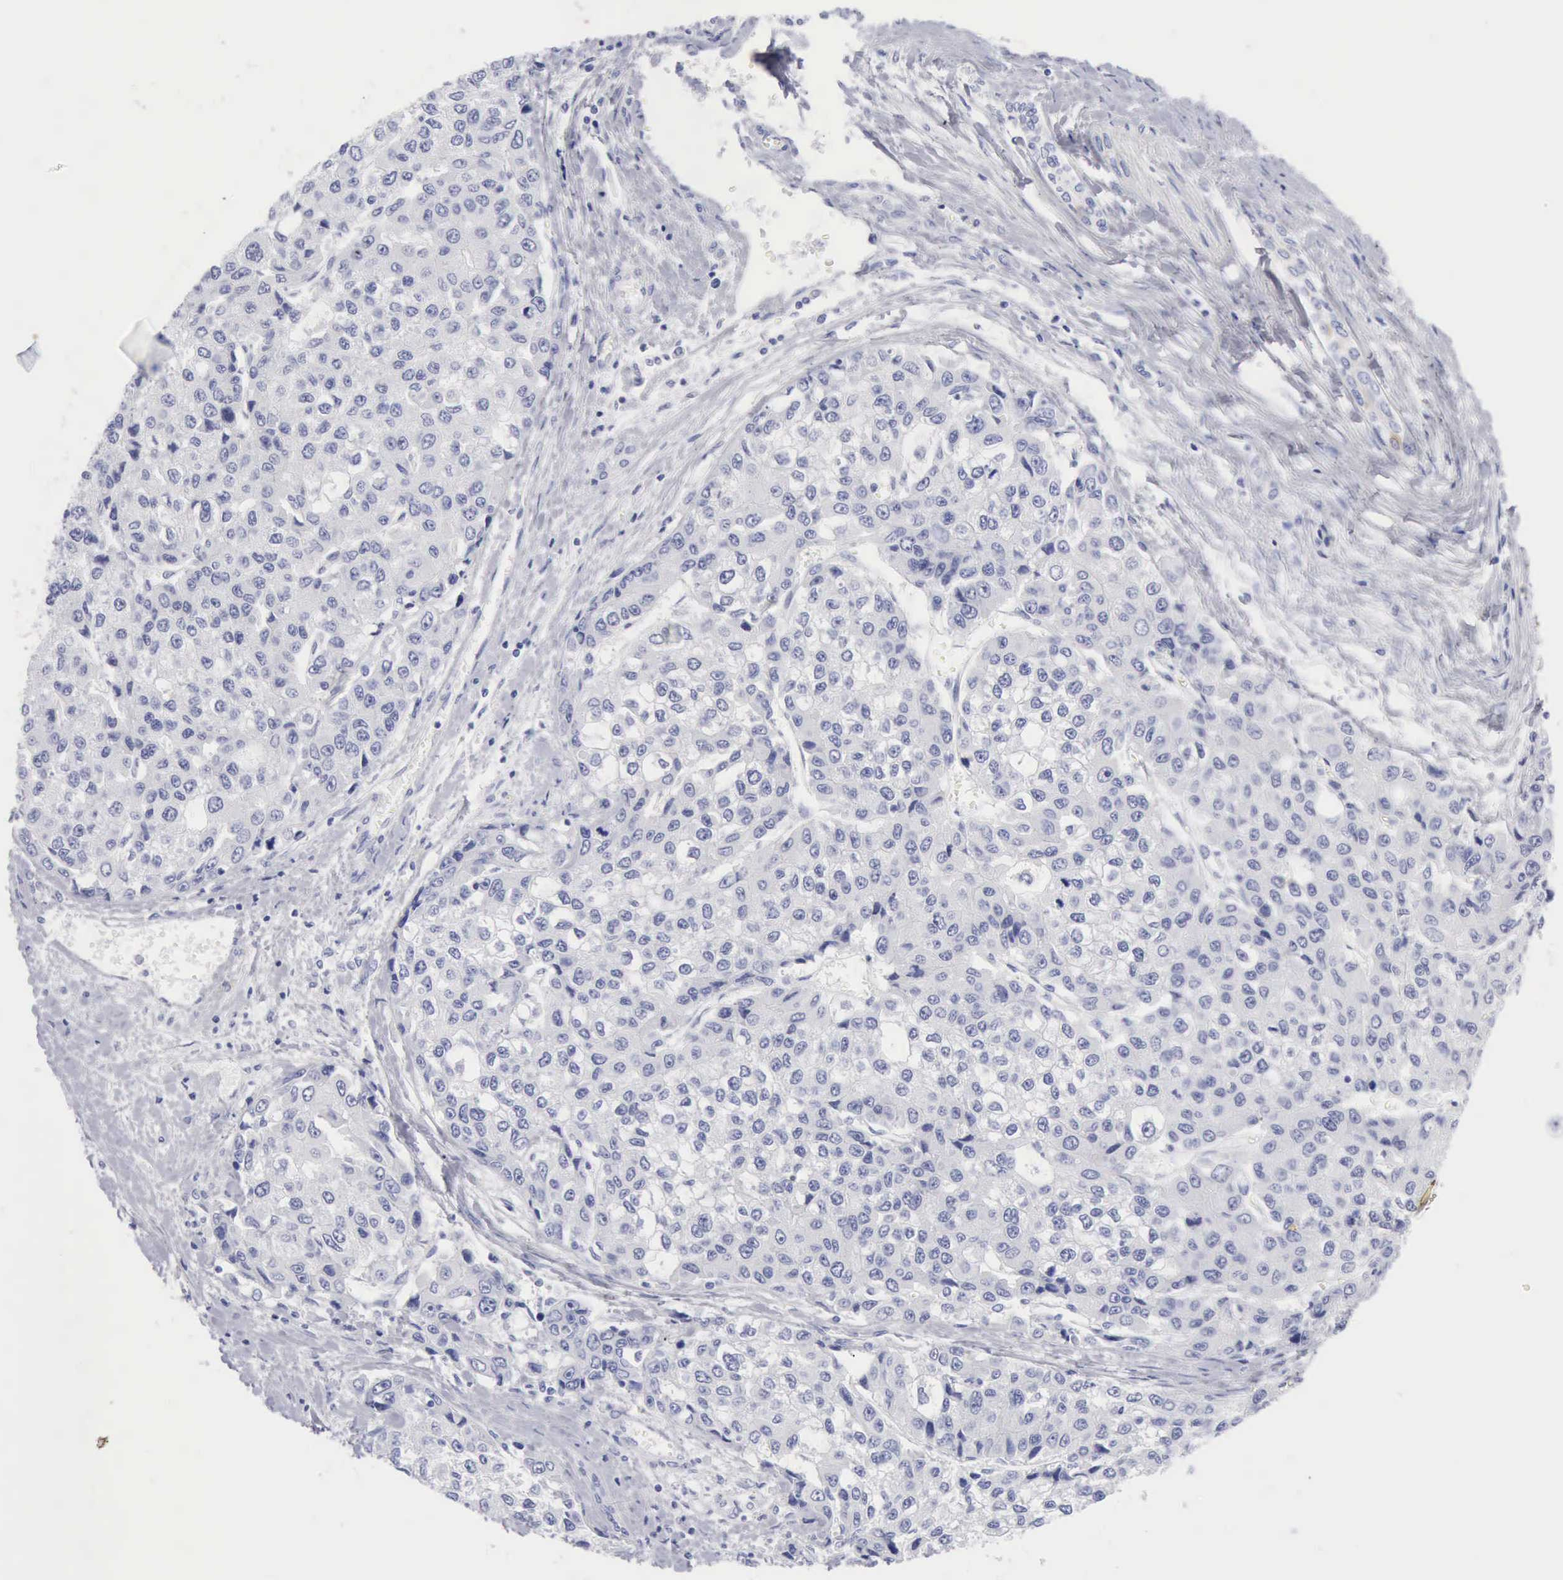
{"staining": {"intensity": "negative", "quantity": "none", "location": "none"}, "tissue": "liver cancer", "cell_type": "Tumor cells", "image_type": "cancer", "snomed": [{"axis": "morphology", "description": "Carcinoma, Hepatocellular, NOS"}, {"axis": "topography", "description": "Liver"}], "caption": "Immunohistochemical staining of liver cancer (hepatocellular carcinoma) demonstrates no significant positivity in tumor cells. (DAB (3,3'-diaminobenzidine) immunohistochemistry (IHC) visualized using brightfield microscopy, high magnification).", "gene": "KRT5", "patient": {"sex": "female", "age": 66}}